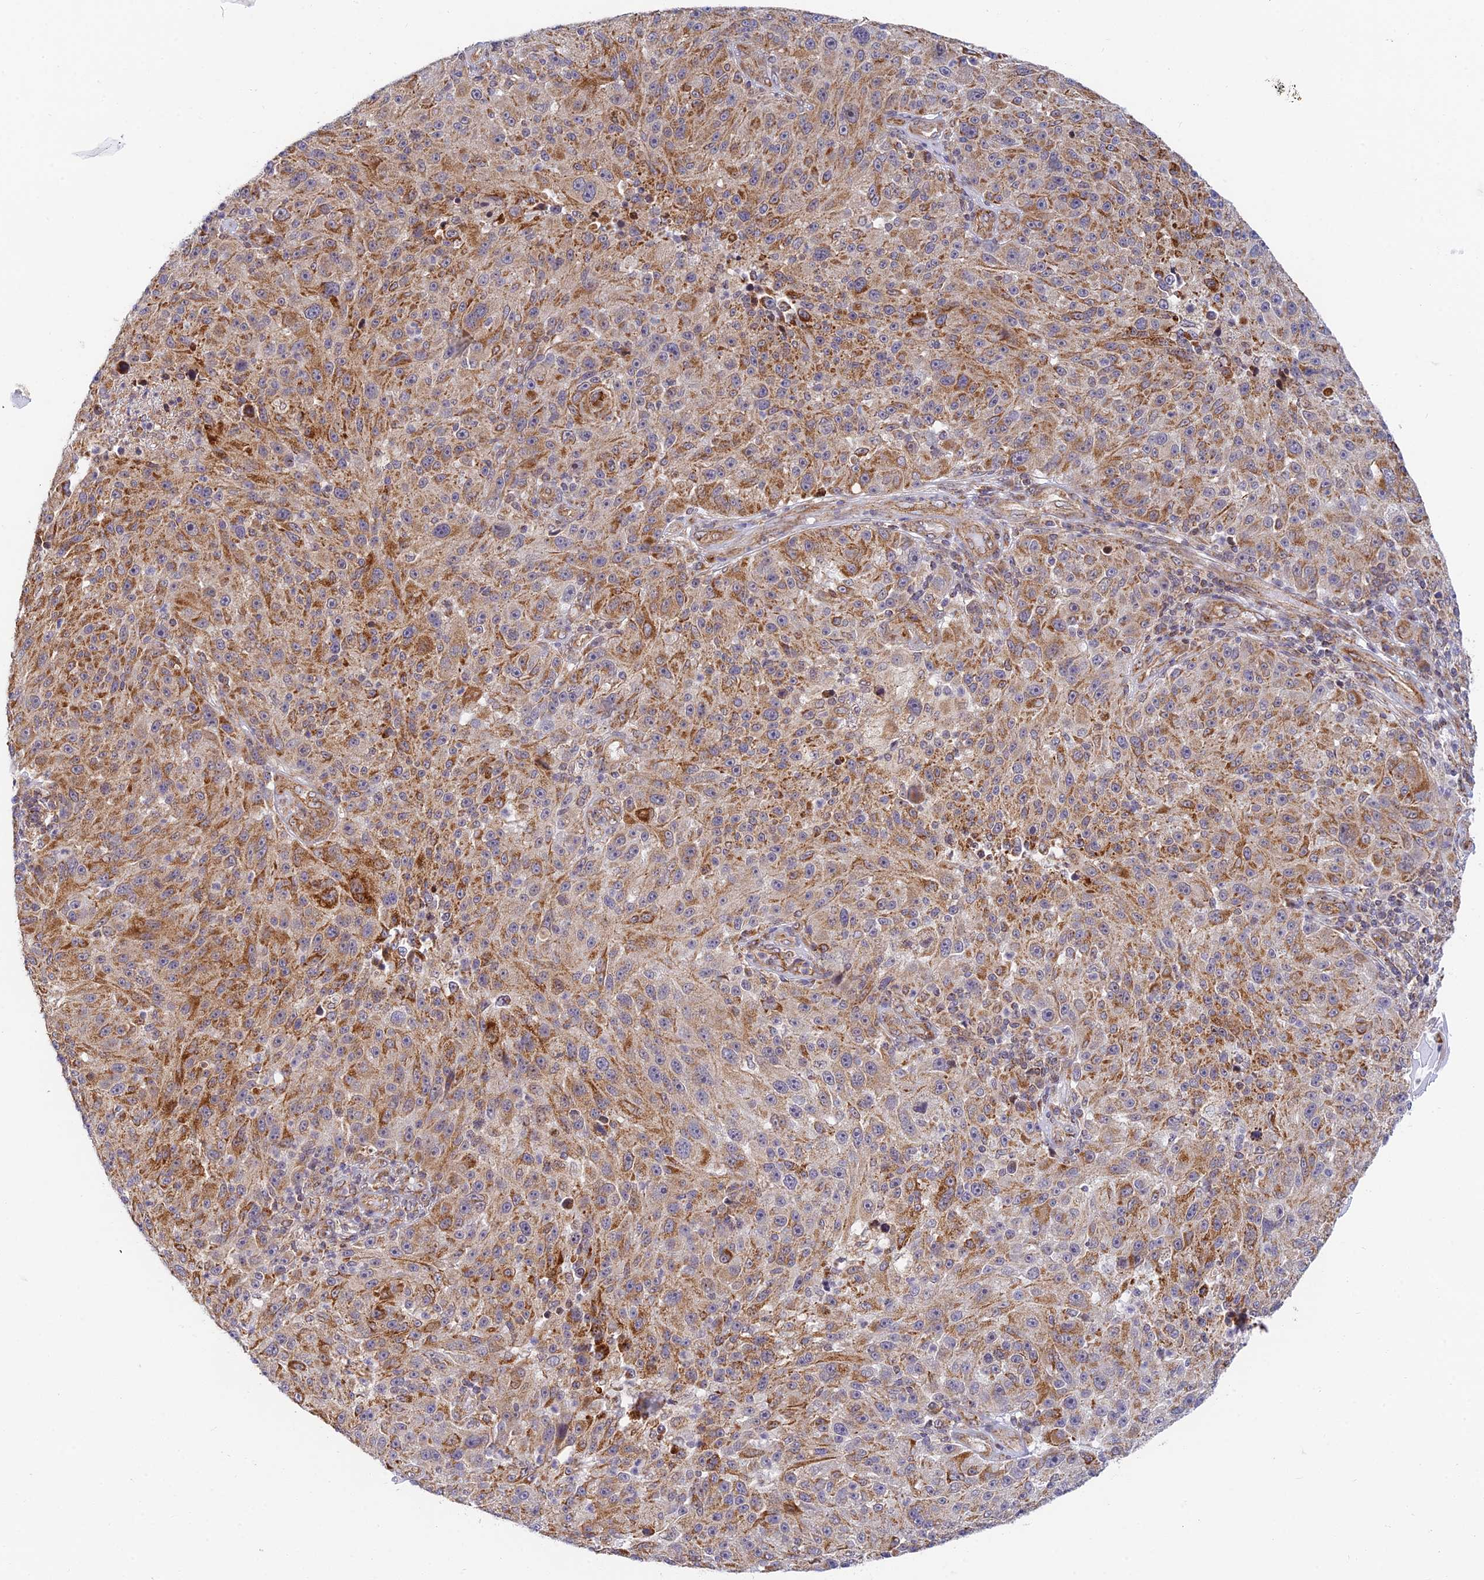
{"staining": {"intensity": "moderate", "quantity": ">75%", "location": "cytoplasmic/membranous"}, "tissue": "melanoma", "cell_type": "Tumor cells", "image_type": "cancer", "snomed": [{"axis": "morphology", "description": "Malignant melanoma, NOS"}, {"axis": "topography", "description": "Skin"}], "caption": "Immunohistochemical staining of melanoma exhibits moderate cytoplasmic/membranous protein staining in about >75% of tumor cells.", "gene": "HOOK2", "patient": {"sex": "male", "age": 53}}